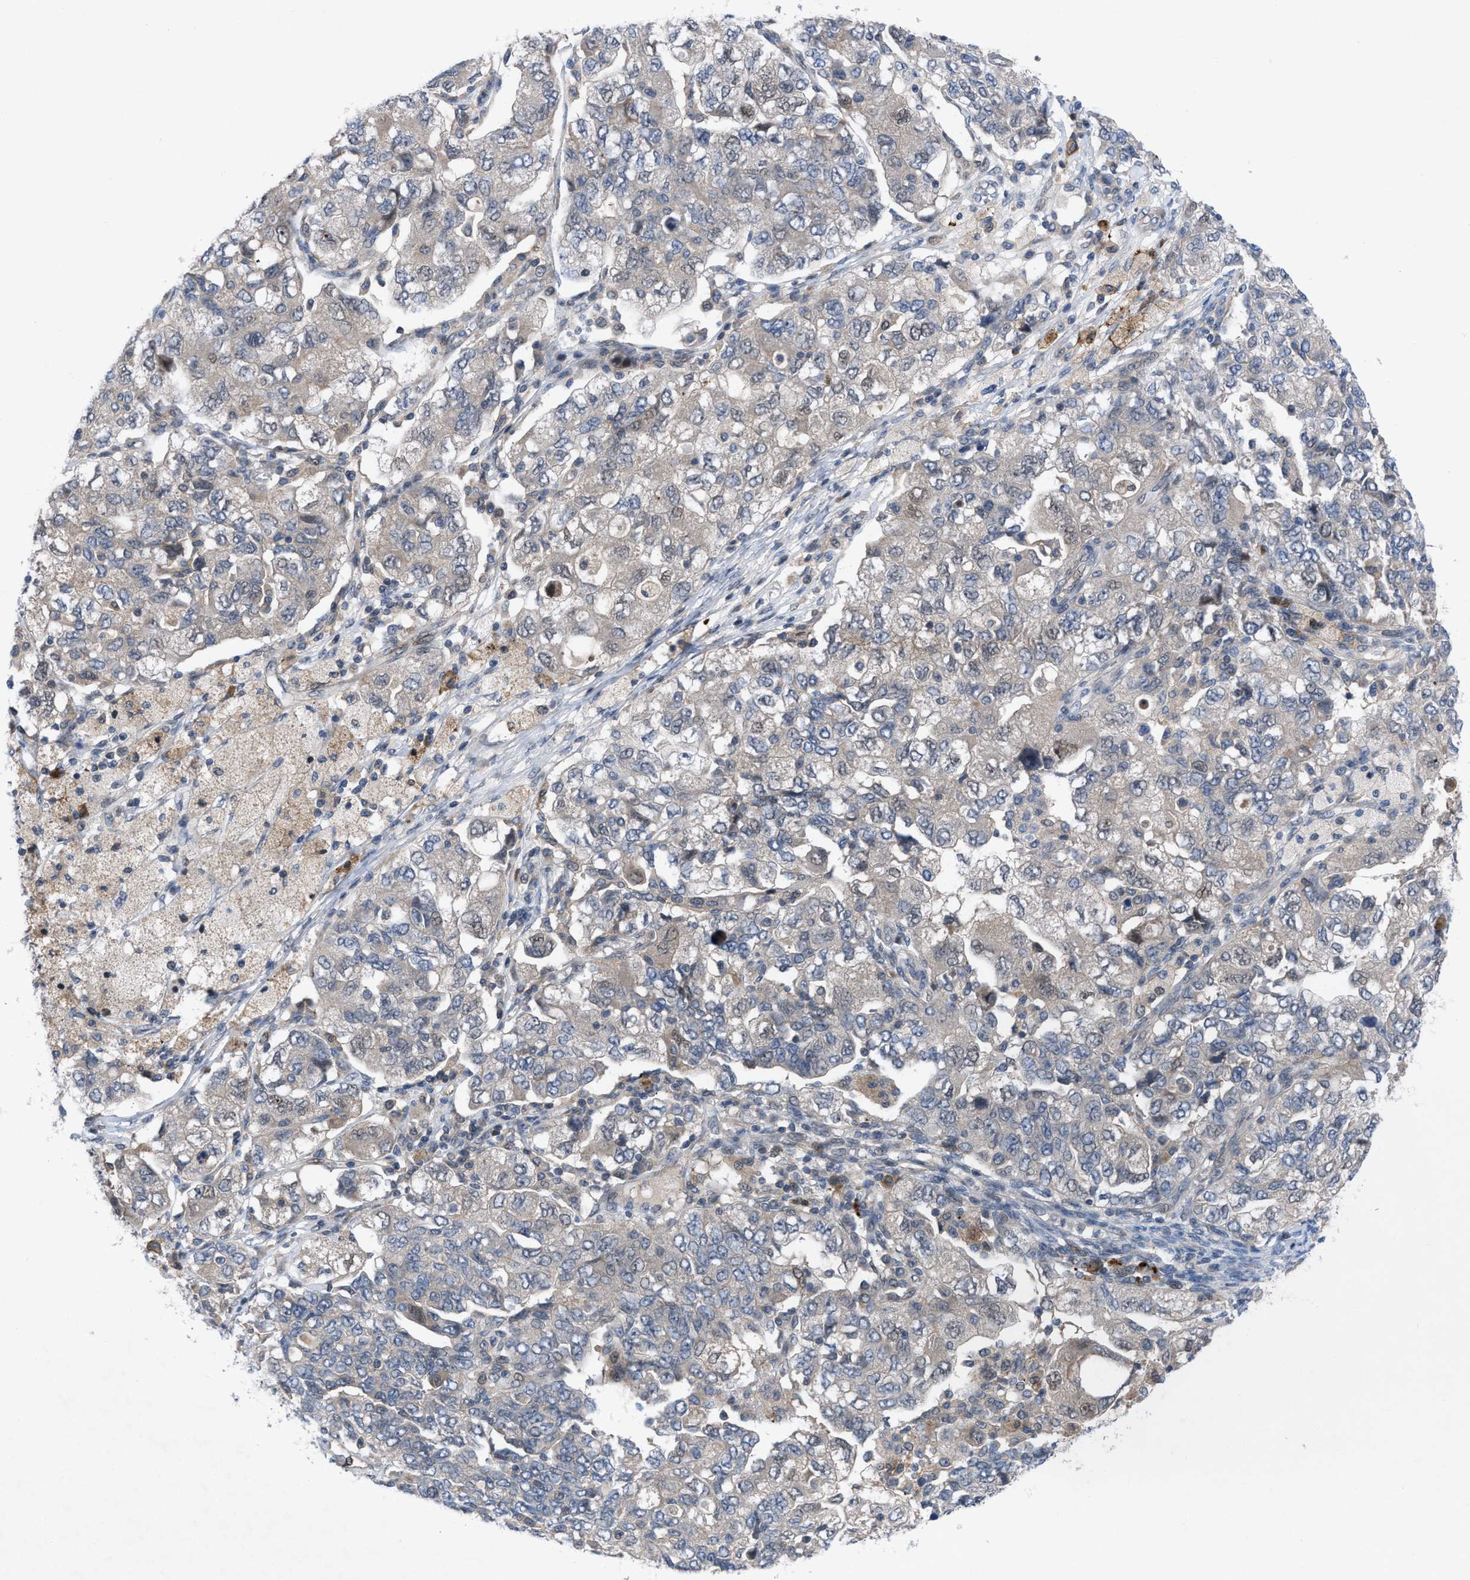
{"staining": {"intensity": "negative", "quantity": "none", "location": "none"}, "tissue": "ovarian cancer", "cell_type": "Tumor cells", "image_type": "cancer", "snomed": [{"axis": "morphology", "description": "Carcinoma, NOS"}, {"axis": "morphology", "description": "Cystadenocarcinoma, serous, NOS"}, {"axis": "topography", "description": "Ovary"}], "caption": "IHC micrograph of neoplastic tissue: ovarian cancer stained with DAB (3,3'-diaminobenzidine) displays no significant protein positivity in tumor cells.", "gene": "IL17RE", "patient": {"sex": "female", "age": 69}}